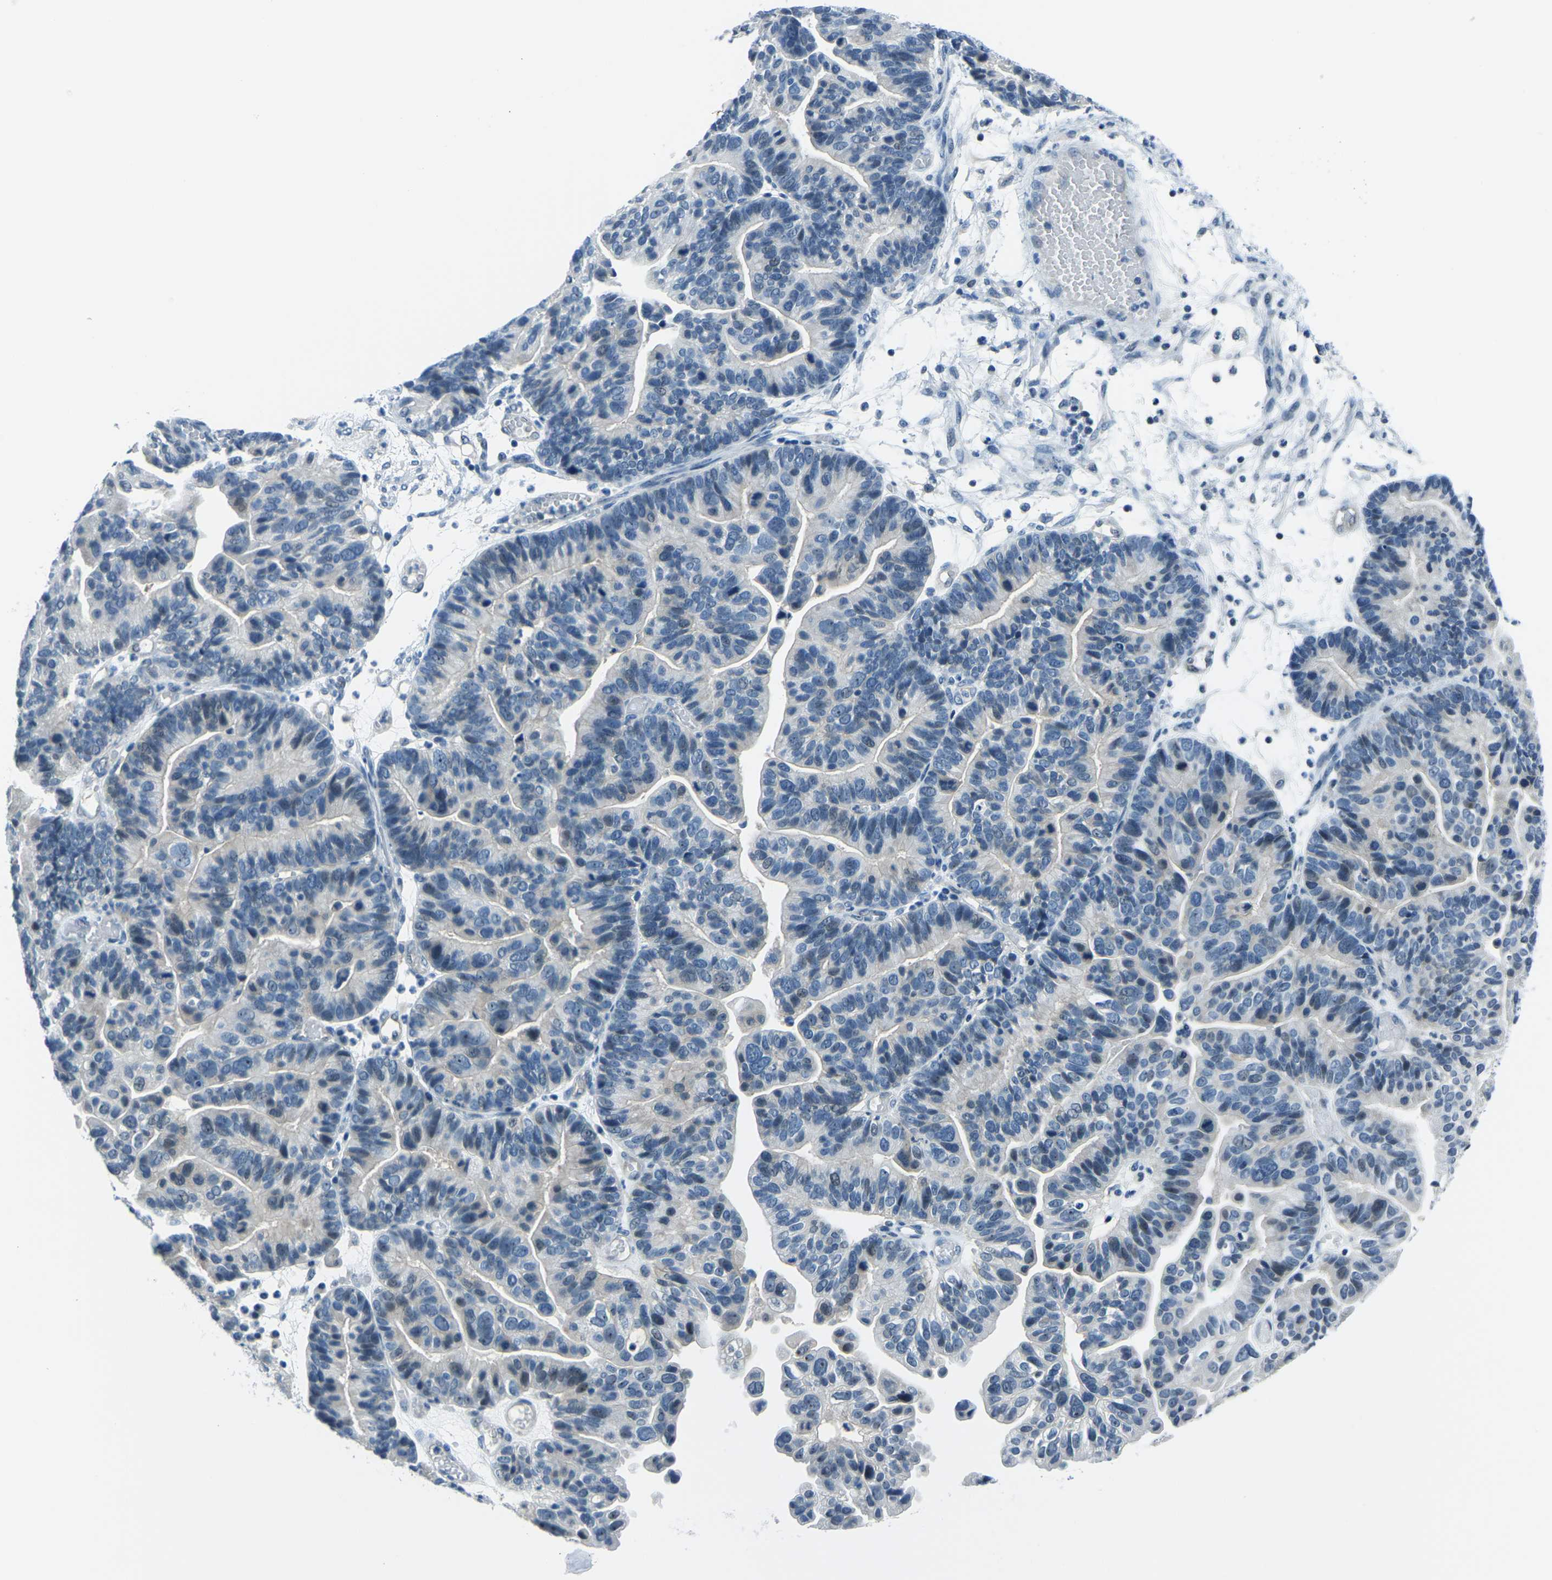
{"staining": {"intensity": "negative", "quantity": "none", "location": "none"}, "tissue": "ovarian cancer", "cell_type": "Tumor cells", "image_type": "cancer", "snomed": [{"axis": "morphology", "description": "Cystadenocarcinoma, serous, NOS"}, {"axis": "topography", "description": "Ovary"}], "caption": "This is a image of IHC staining of ovarian serous cystadenocarcinoma, which shows no staining in tumor cells. The staining is performed using DAB brown chromogen with nuclei counter-stained in using hematoxylin.", "gene": "RRP1", "patient": {"sex": "female", "age": 56}}